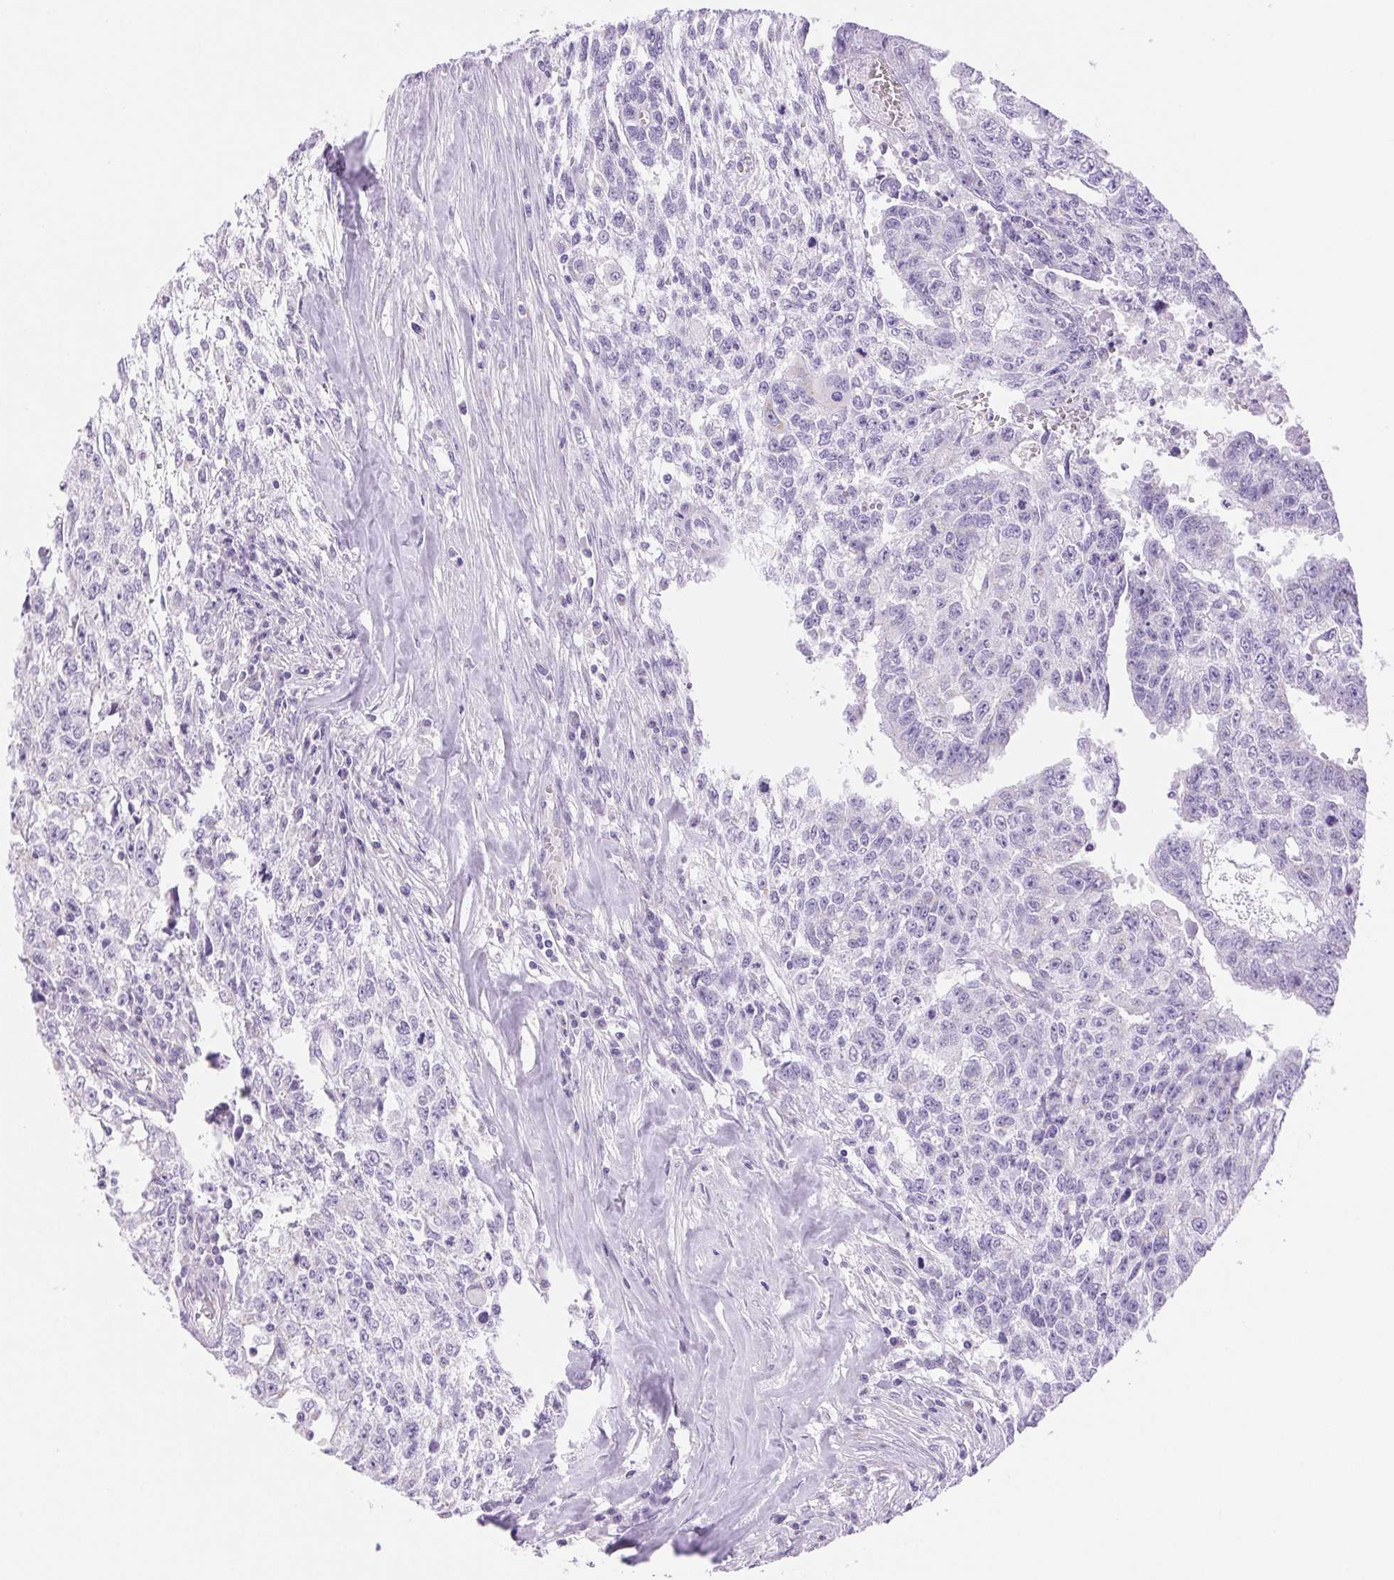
{"staining": {"intensity": "negative", "quantity": "none", "location": "none"}, "tissue": "testis cancer", "cell_type": "Tumor cells", "image_type": "cancer", "snomed": [{"axis": "morphology", "description": "Carcinoma, Embryonal, NOS"}, {"axis": "morphology", "description": "Teratoma, malignant, NOS"}, {"axis": "topography", "description": "Testis"}], "caption": "Protein analysis of malignant teratoma (testis) demonstrates no significant staining in tumor cells.", "gene": "SERPINB3", "patient": {"sex": "male", "age": 24}}